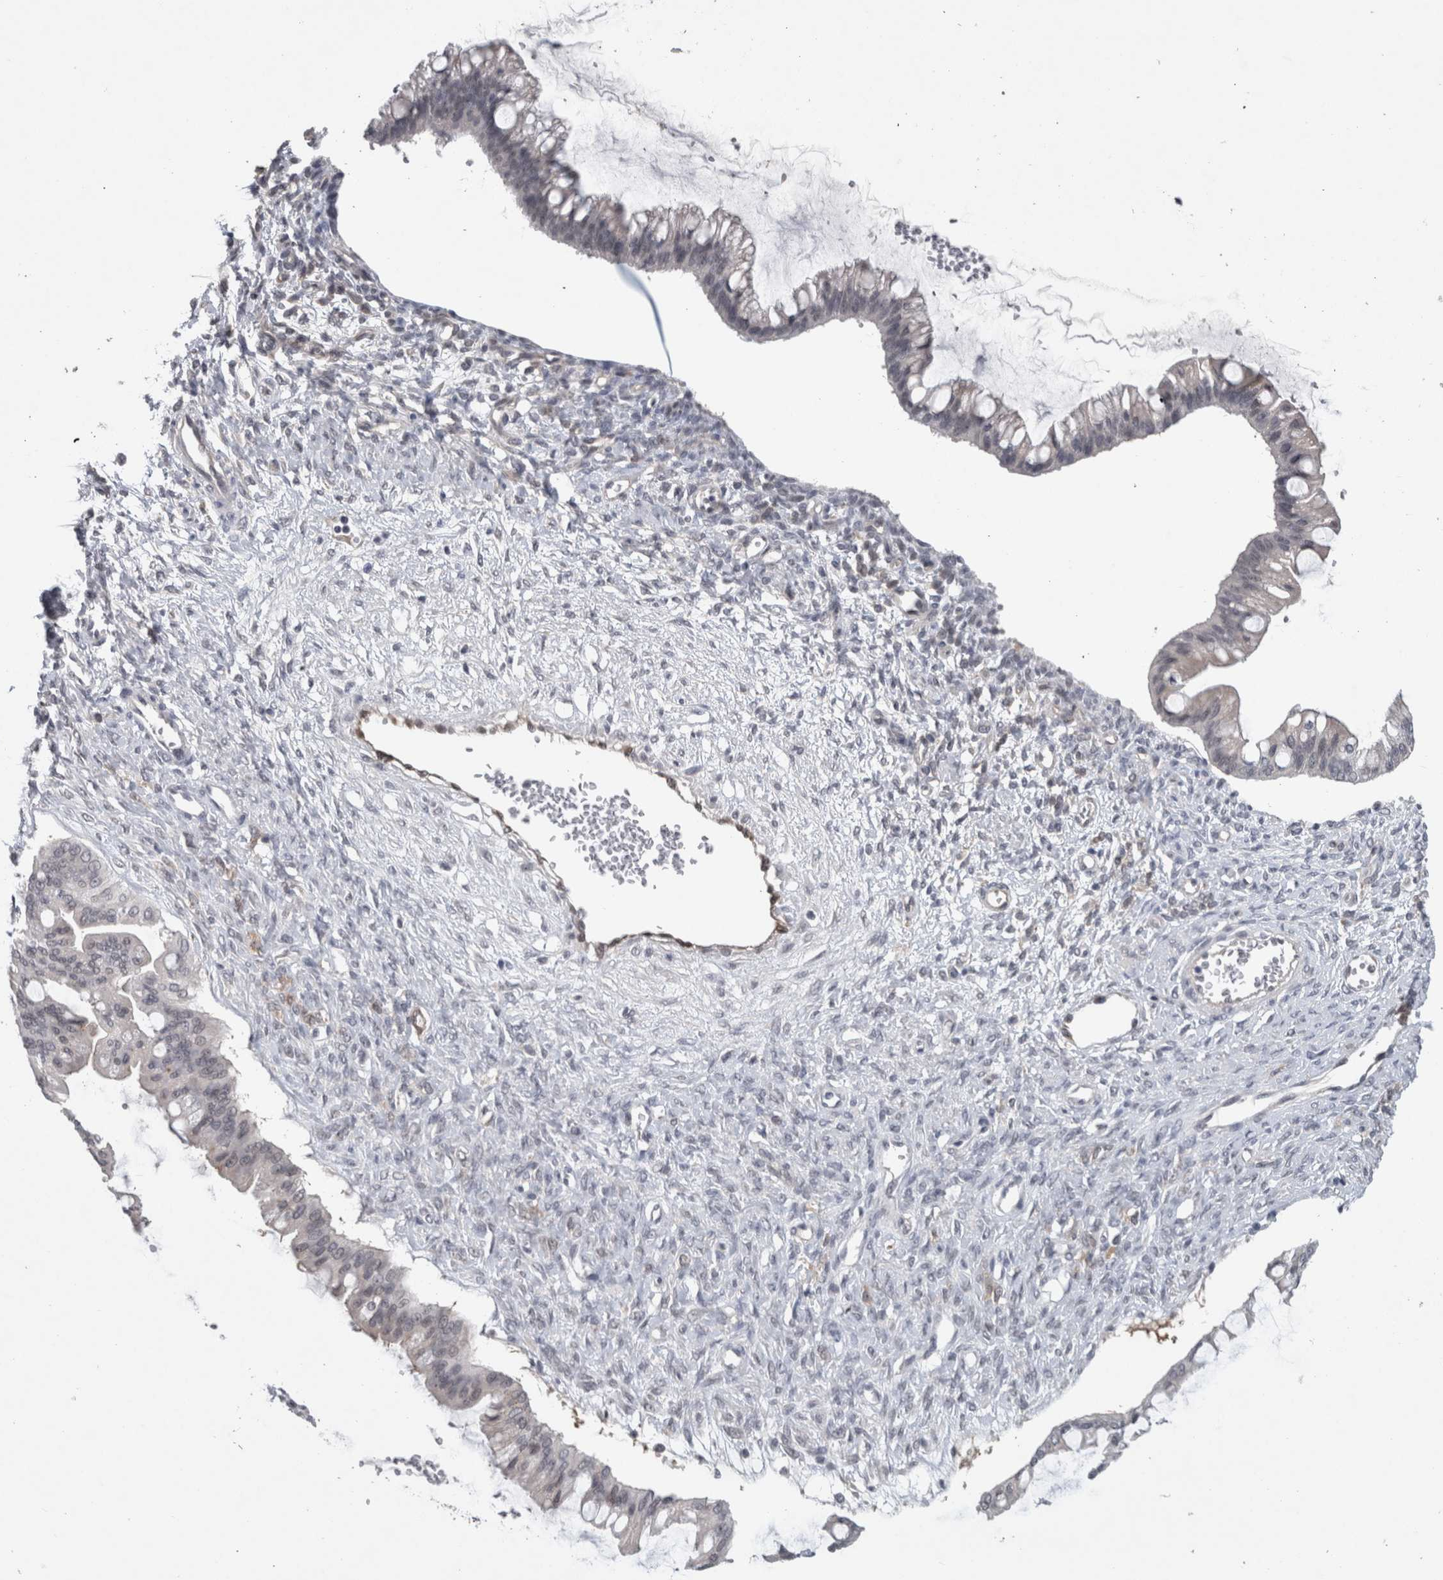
{"staining": {"intensity": "negative", "quantity": "none", "location": "none"}, "tissue": "ovarian cancer", "cell_type": "Tumor cells", "image_type": "cancer", "snomed": [{"axis": "morphology", "description": "Cystadenocarcinoma, mucinous, NOS"}, {"axis": "topography", "description": "Ovary"}], "caption": "A high-resolution histopathology image shows immunohistochemistry (IHC) staining of ovarian mucinous cystadenocarcinoma, which reveals no significant positivity in tumor cells. The staining was performed using DAB to visualize the protein expression in brown, while the nuclei were stained in blue with hematoxylin (Magnification: 20x).", "gene": "PRXL2A", "patient": {"sex": "female", "age": 73}}